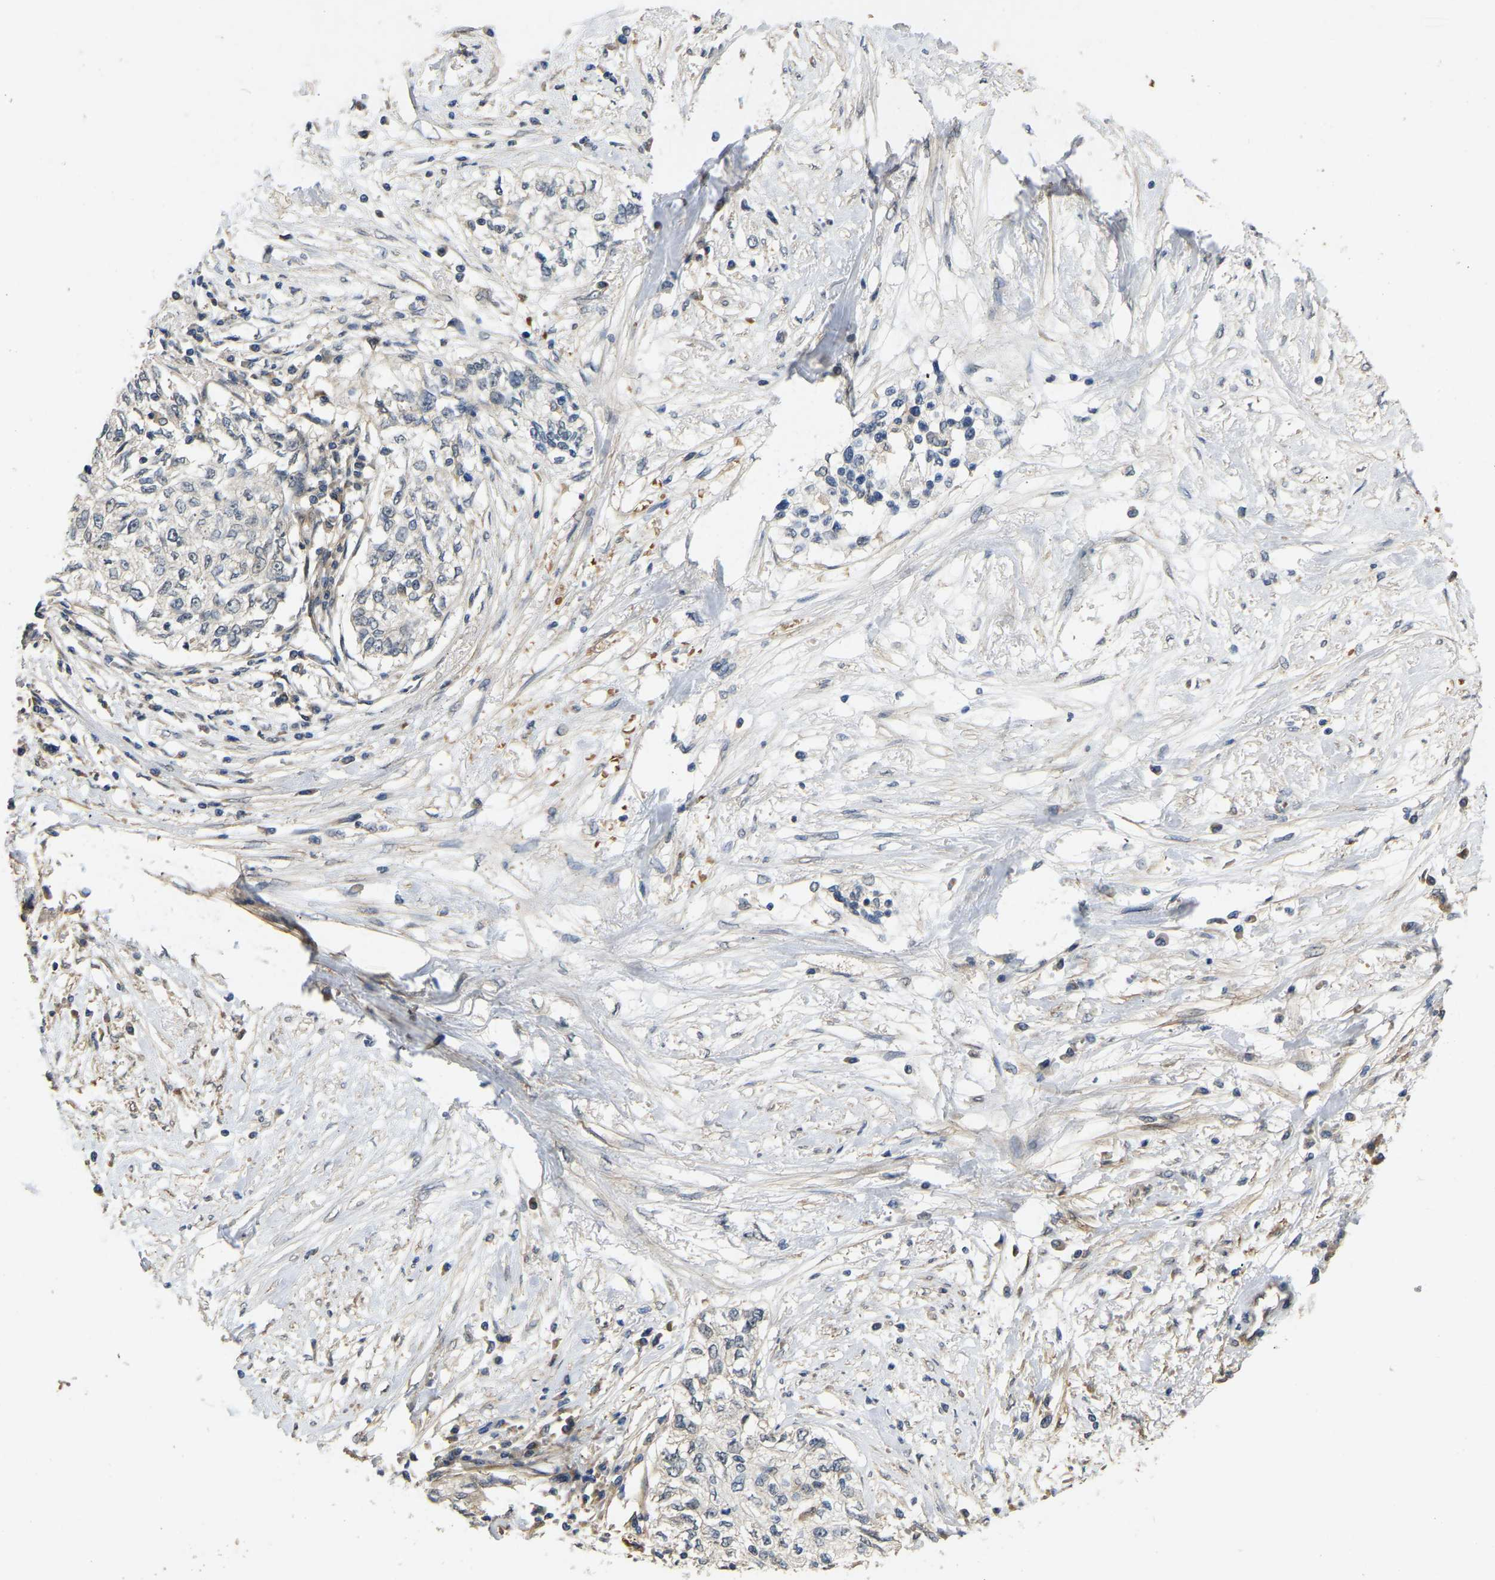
{"staining": {"intensity": "negative", "quantity": "none", "location": "none"}, "tissue": "cervical cancer", "cell_type": "Tumor cells", "image_type": "cancer", "snomed": [{"axis": "morphology", "description": "Squamous cell carcinoma, NOS"}, {"axis": "topography", "description": "Cervix"}], "caption": "Protein analysis of cervical cancer exhibits no significant positivity in tumor cells.", "gene": "LIMK2", "patient": {"sex": "female", "age": 57}}